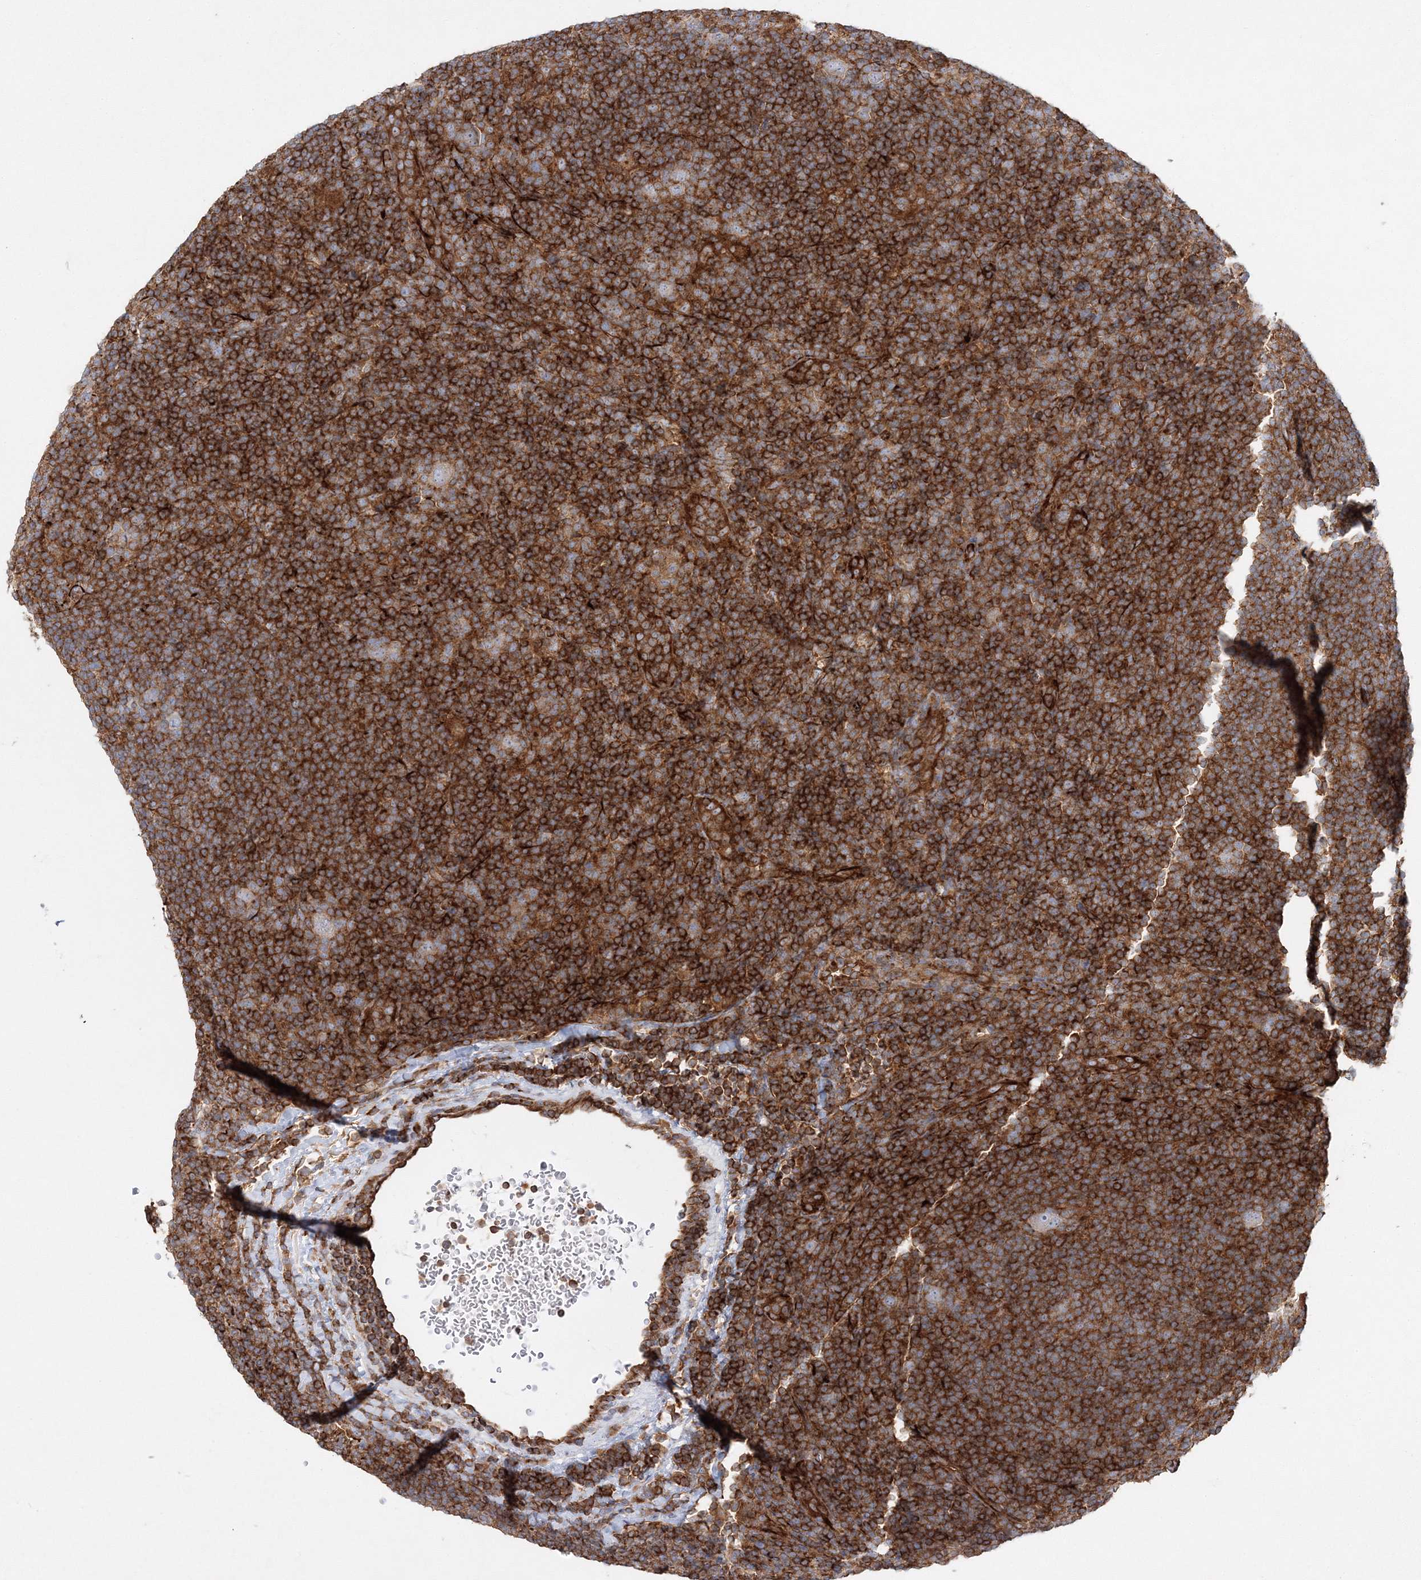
{"staining": {"intensity": "moderate", "quantity": "<25%", "location": "cytoplasmic/membranous"}, "tissue": "lymphoma", "cell_type": "Tumor cells", "image_type": "cancer", "snomed": [{"axis": "morphology", "description": "Hodgkin's disease, NOS"}, {"axis": "topography", "description": "Lymph node"}], "caption": "This image displays immunohistochemistry (IHC) staining of lymphoma, with low moderate cytoplasmic/membranous positivity in about <25% of tumor cells.", "gene": "WDR37", "patient": {"sex": "female", "age": 57}}